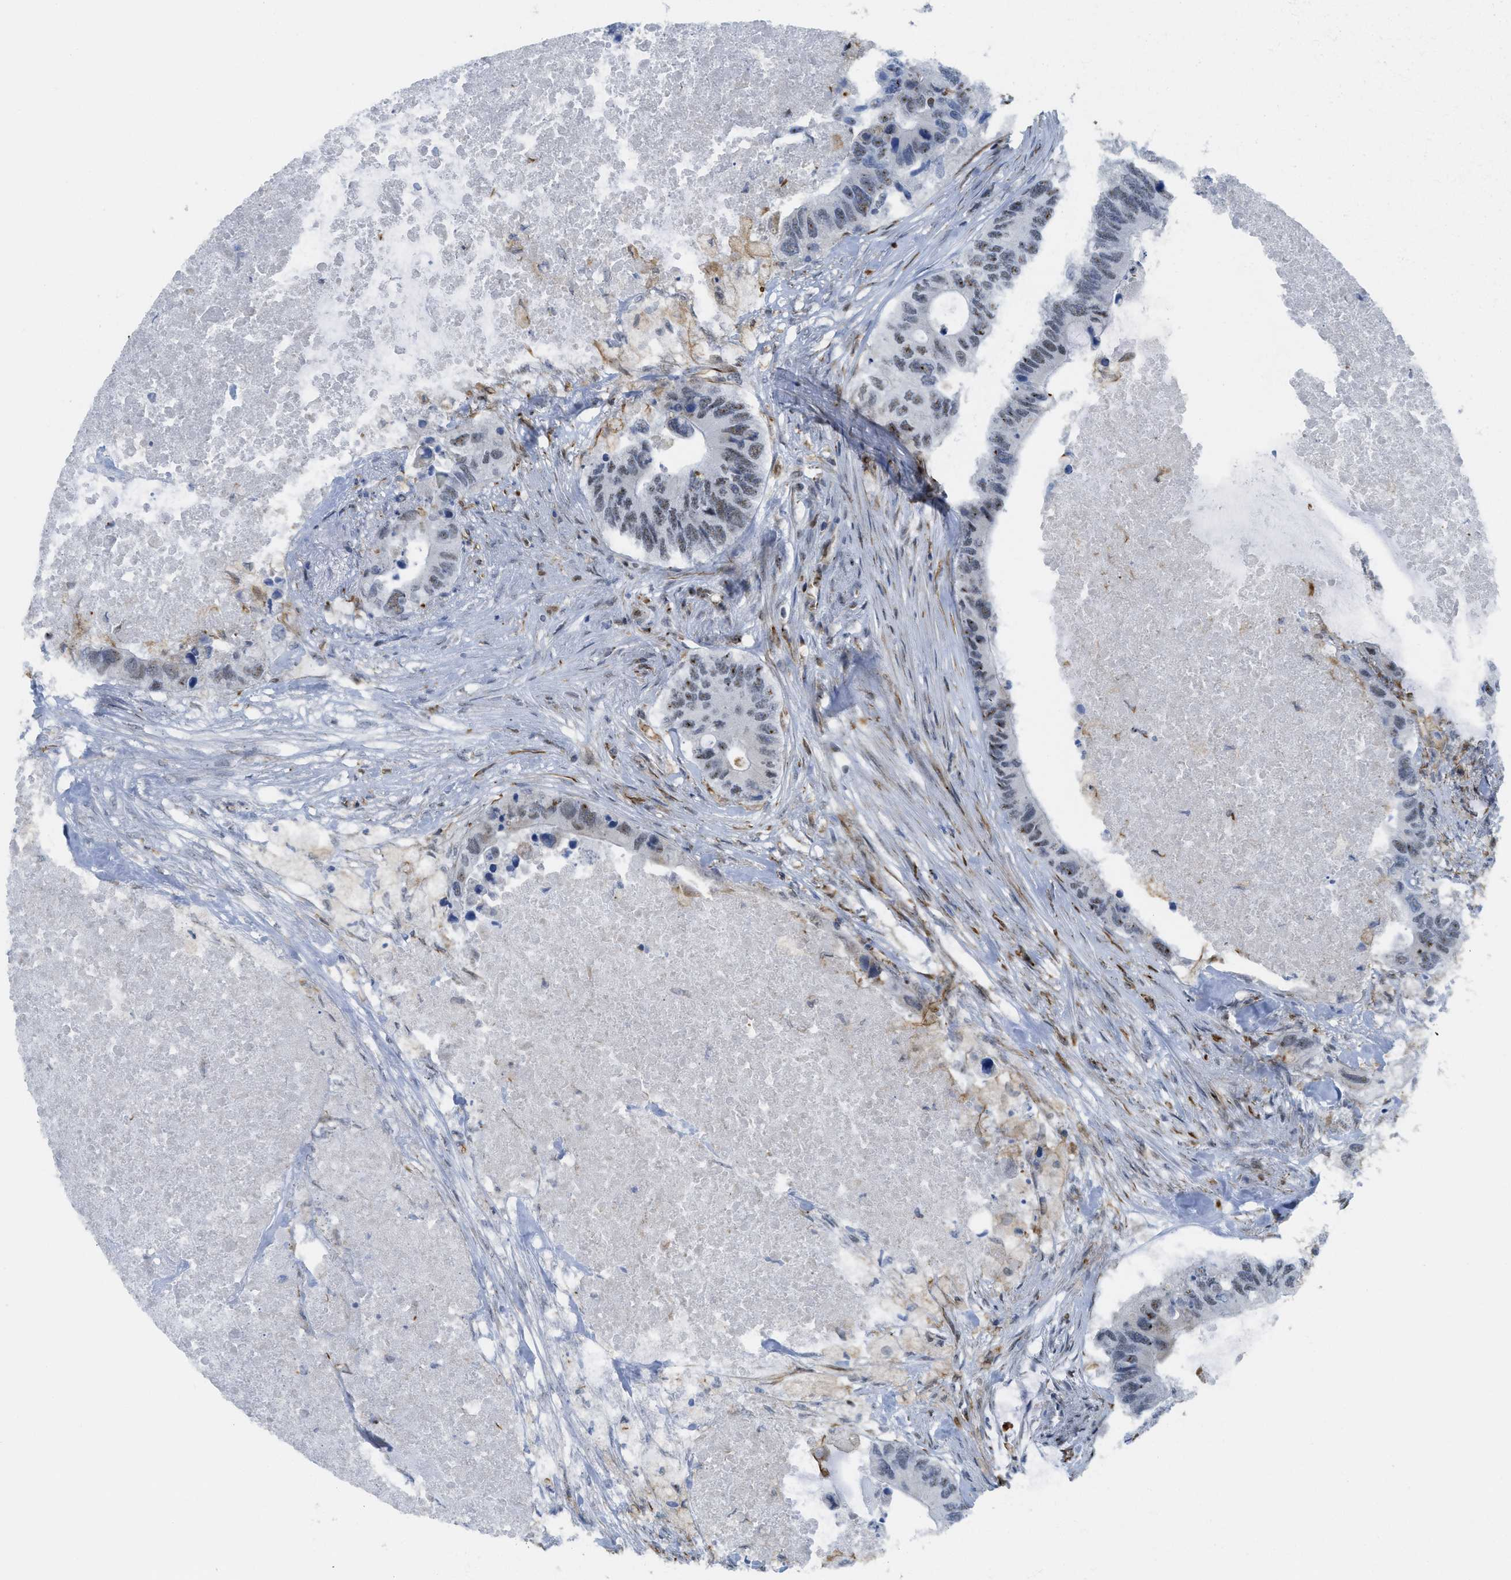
{"staining": {"intensity": "weak", "quantity": "<25%", "location": "nuclear"}, "tissue": "colorectal cancer", "cell_type": "Tumor cells", "image_type": "cancer", "snomed": [{"axis": "morphology", "description": "Adenocarcinoma, NOS"}, {"axis": "topography", "description": "Colon"}], "caption": "This is an immunohistochemistry photomicrograph of colorectal cancer. There is no staining in tumor cells.", "gene": "LRRC8B", "patient": {"sex": "male", "age": 71}}